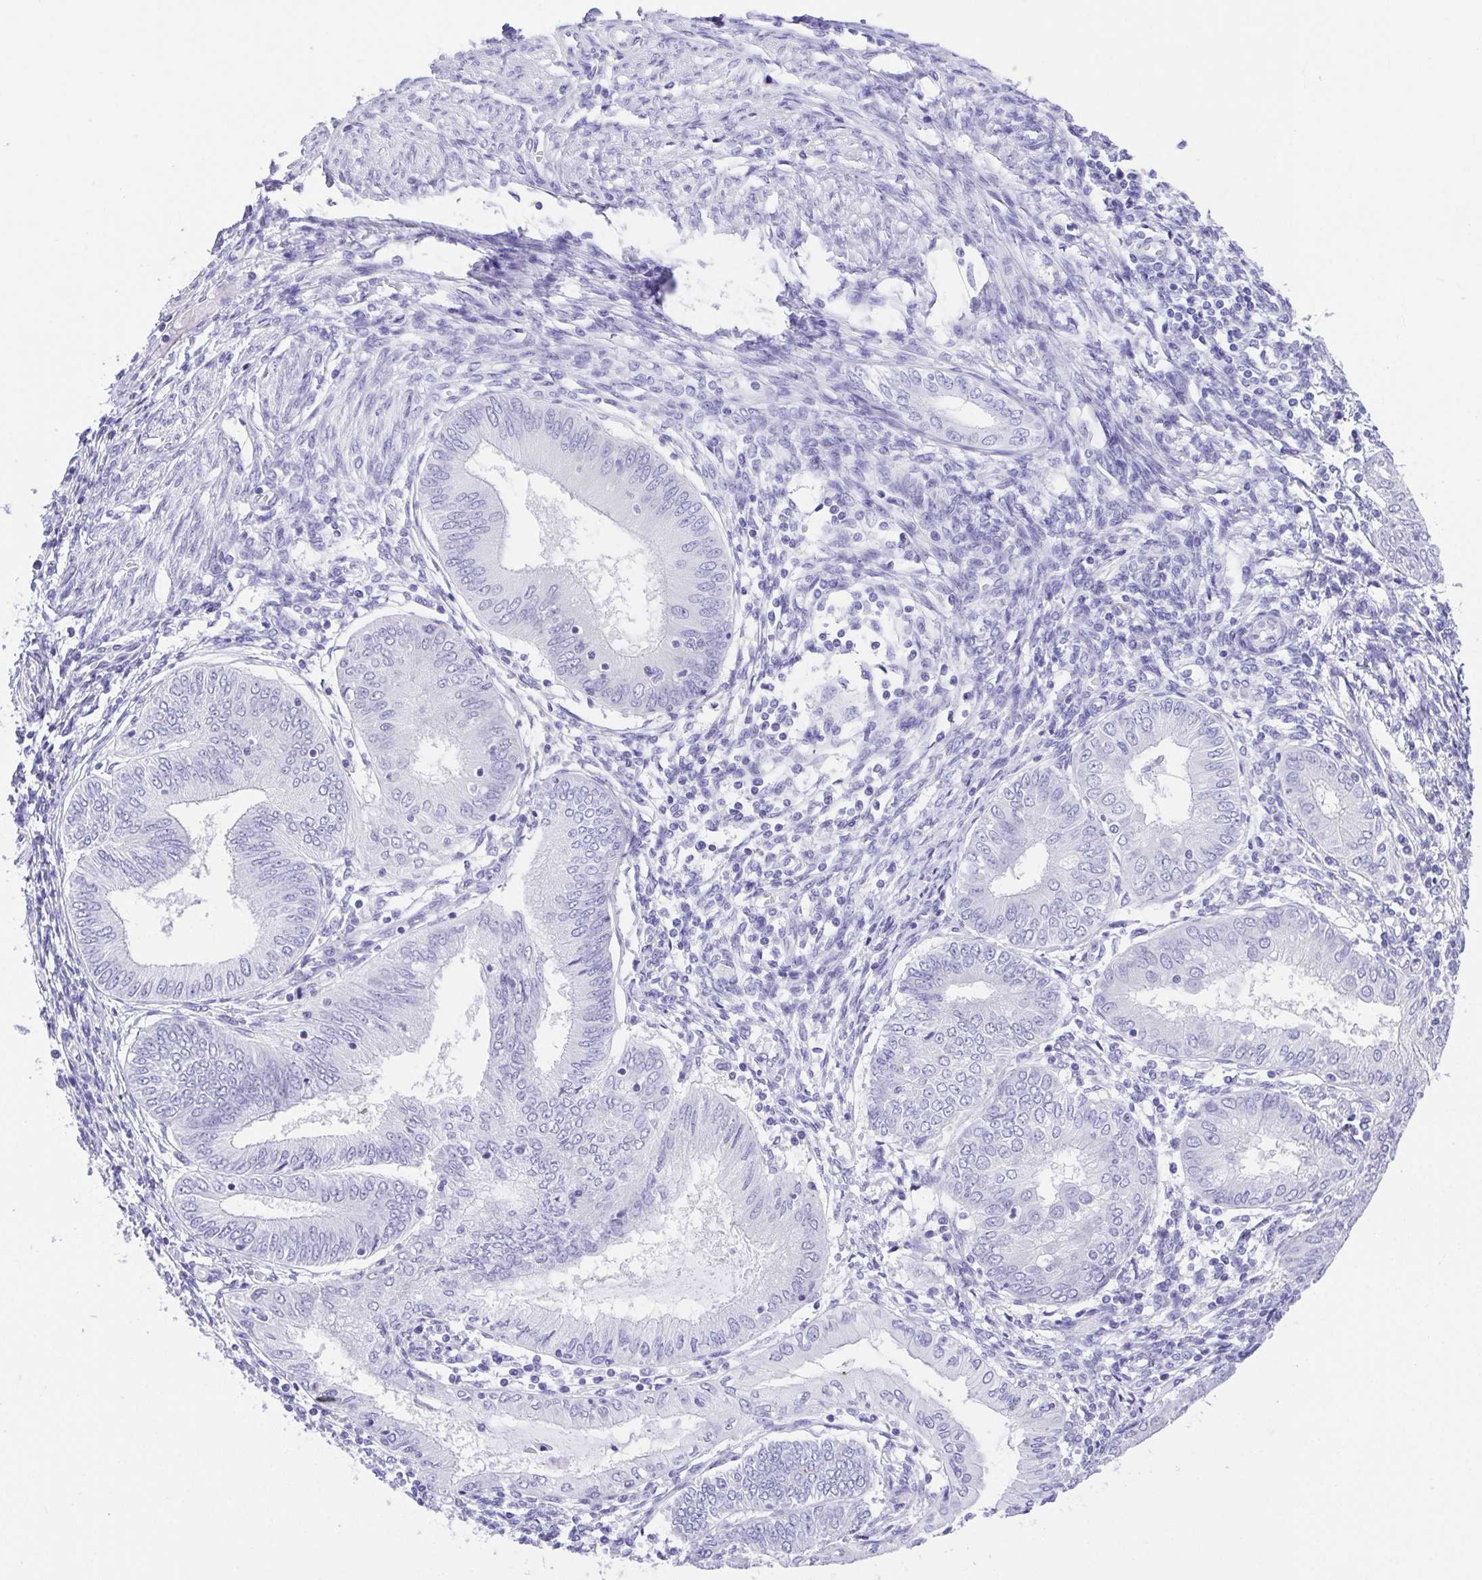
{"staining": {"intensity": "negative", "quantity": "none", "location": "none"}, "tissue": "endometrial cancer", "cell_type": "Tumor cells", "image_type": "cancer", "snomed": [{"axis": "morphology", "description": "Adenocarcinoma, NOS"}, {"axis": "topography", "description": "Endometrium"}], "caption": "Human endometrial adenocarcinoma stained for a protein using immunohistochemistry (IHC) exhibits no positivity in tumor cells.", "gene": "LUZP4", "patient": {"sex": "female", "age": 68}}